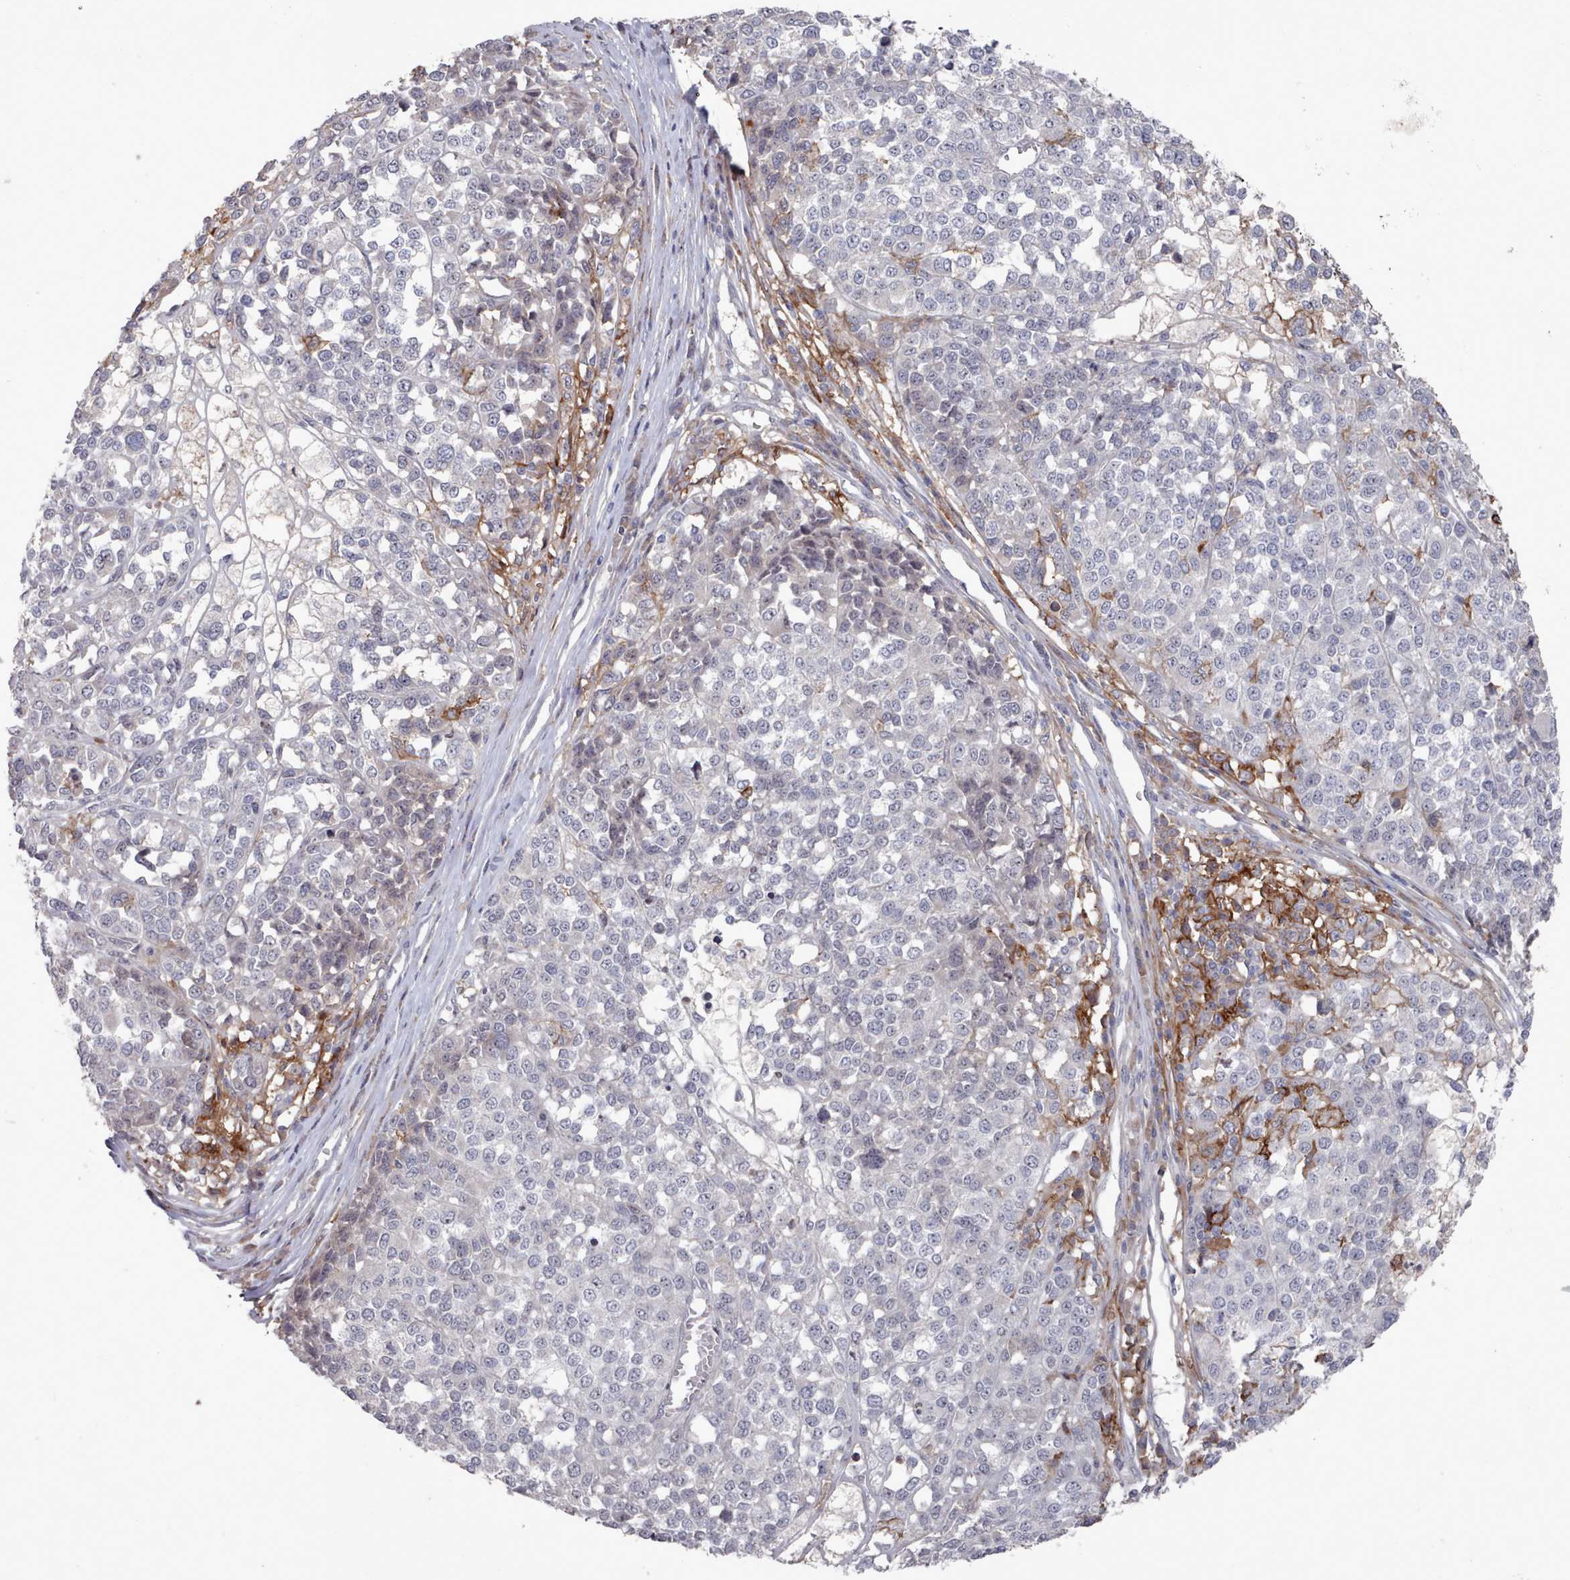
{"staining": {"intensity": "negative", "quantity": "none", "location": "none"}, "tissue": "melanoma", "cell_type": "Tumor cells", "image_type": "cancer", "snomed": [{"axis": "morphology", "description": "Malignant melanoma, Metastatic site"}, {"axis": "topography", "description": "Lymph node"}], "caption": "The immunohistochemistry micrograph has no significant positivity in tumor cells of melanoma tissue.", "gene": "COL8A2", "patient": {"sex": "male", "age": 44}}